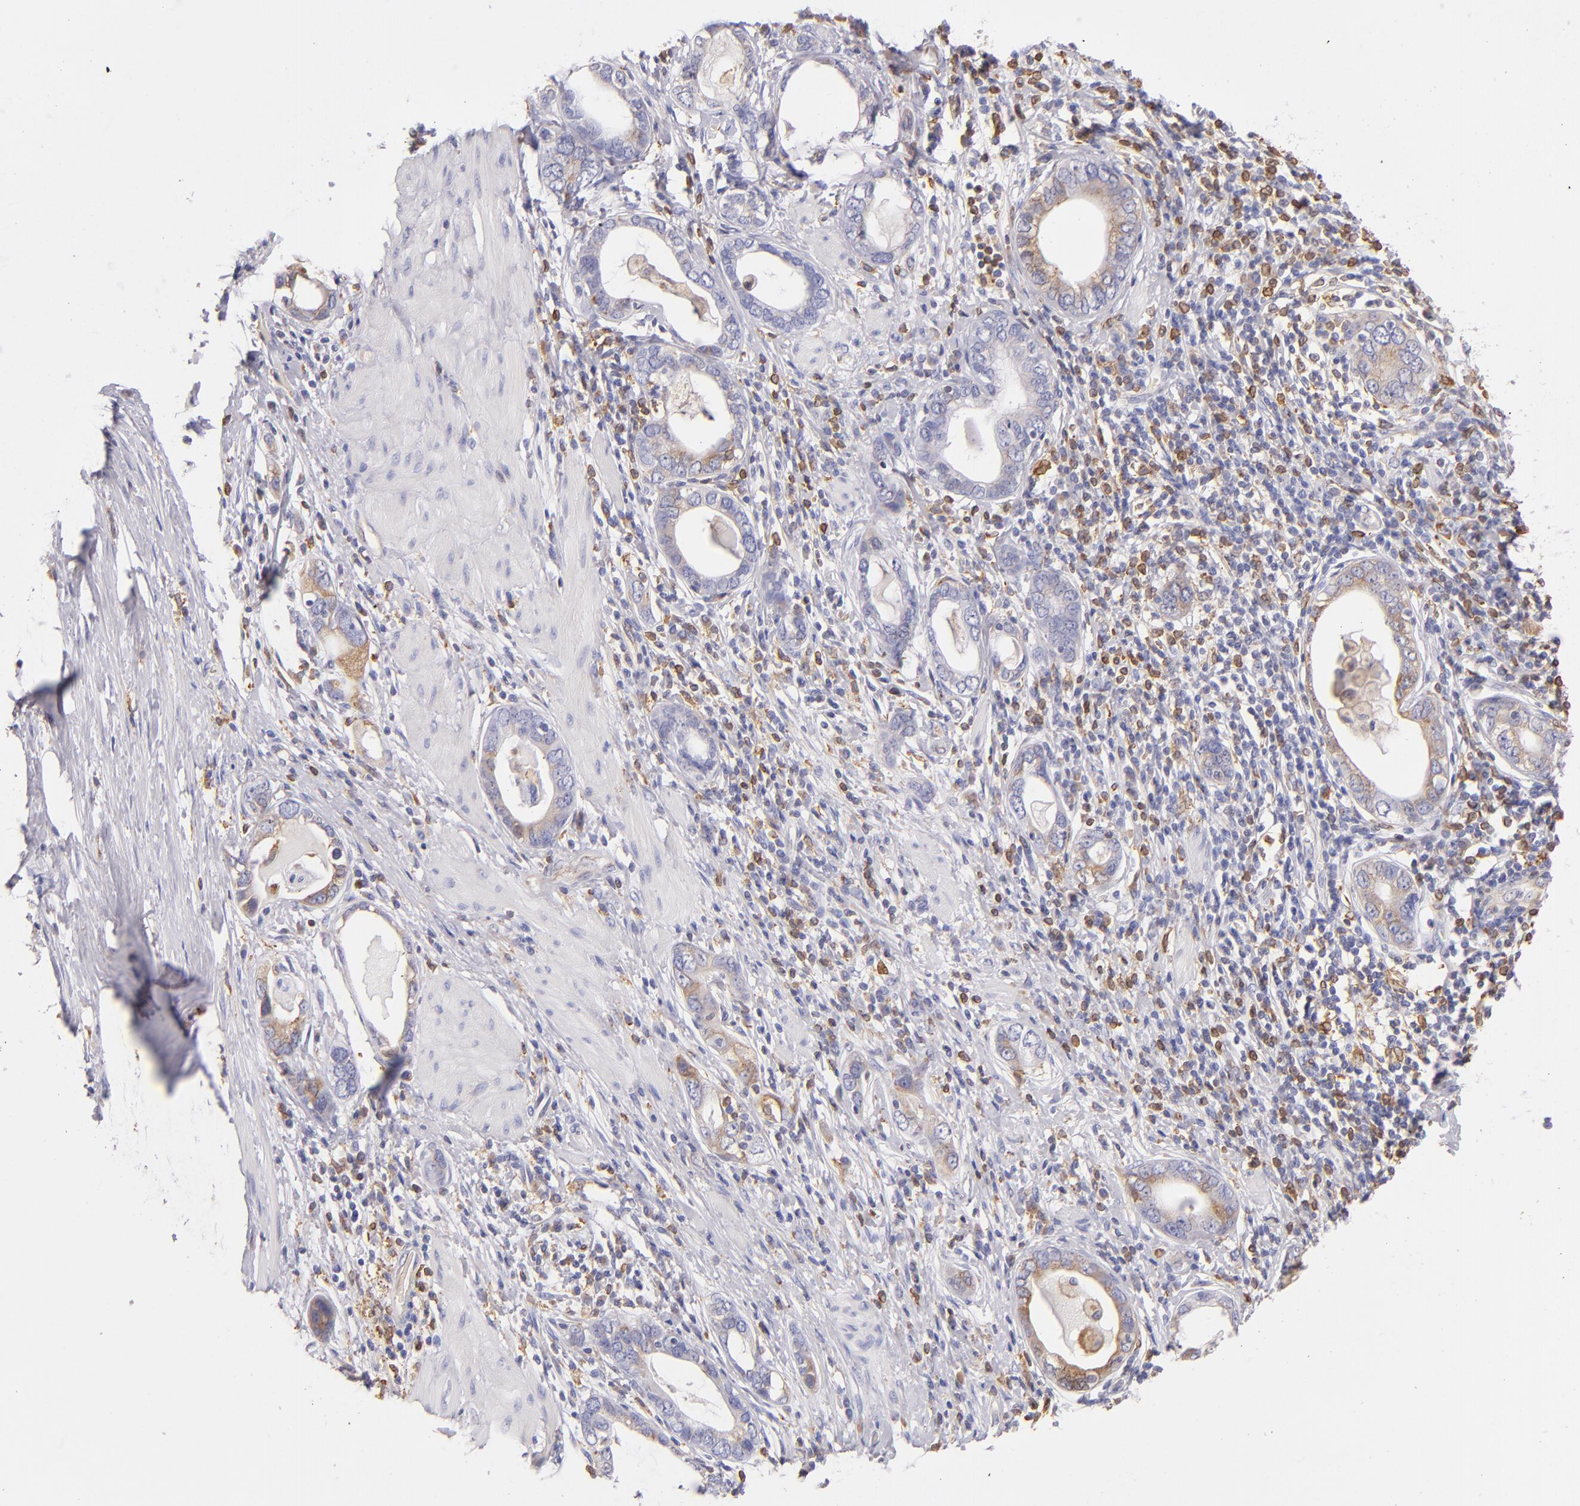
{"staining": {"intensity": "weak", "quantity": "<25%", "location": "cytoplasmic/membranous"}, "tissue": "stomach cancer", "cell_type": "Tumor cells", "image_type": "cancer", "snomed": [{"axis": "morphology", "description": "Adenocarcinoma, NOS"}, {"axis": "topography", "description": "Stomach, lower"}], "caption": "IHC of human stomach adenocarcinoma shows no positivity in tumor cells. The staining was performed using DAB to visualize the protein expression in brown, while the nuclei were stained in blue with hematoxylin (Magnification: 20x).", "gene": "CD74", "patient": {"sex": "female", "age": 93}}